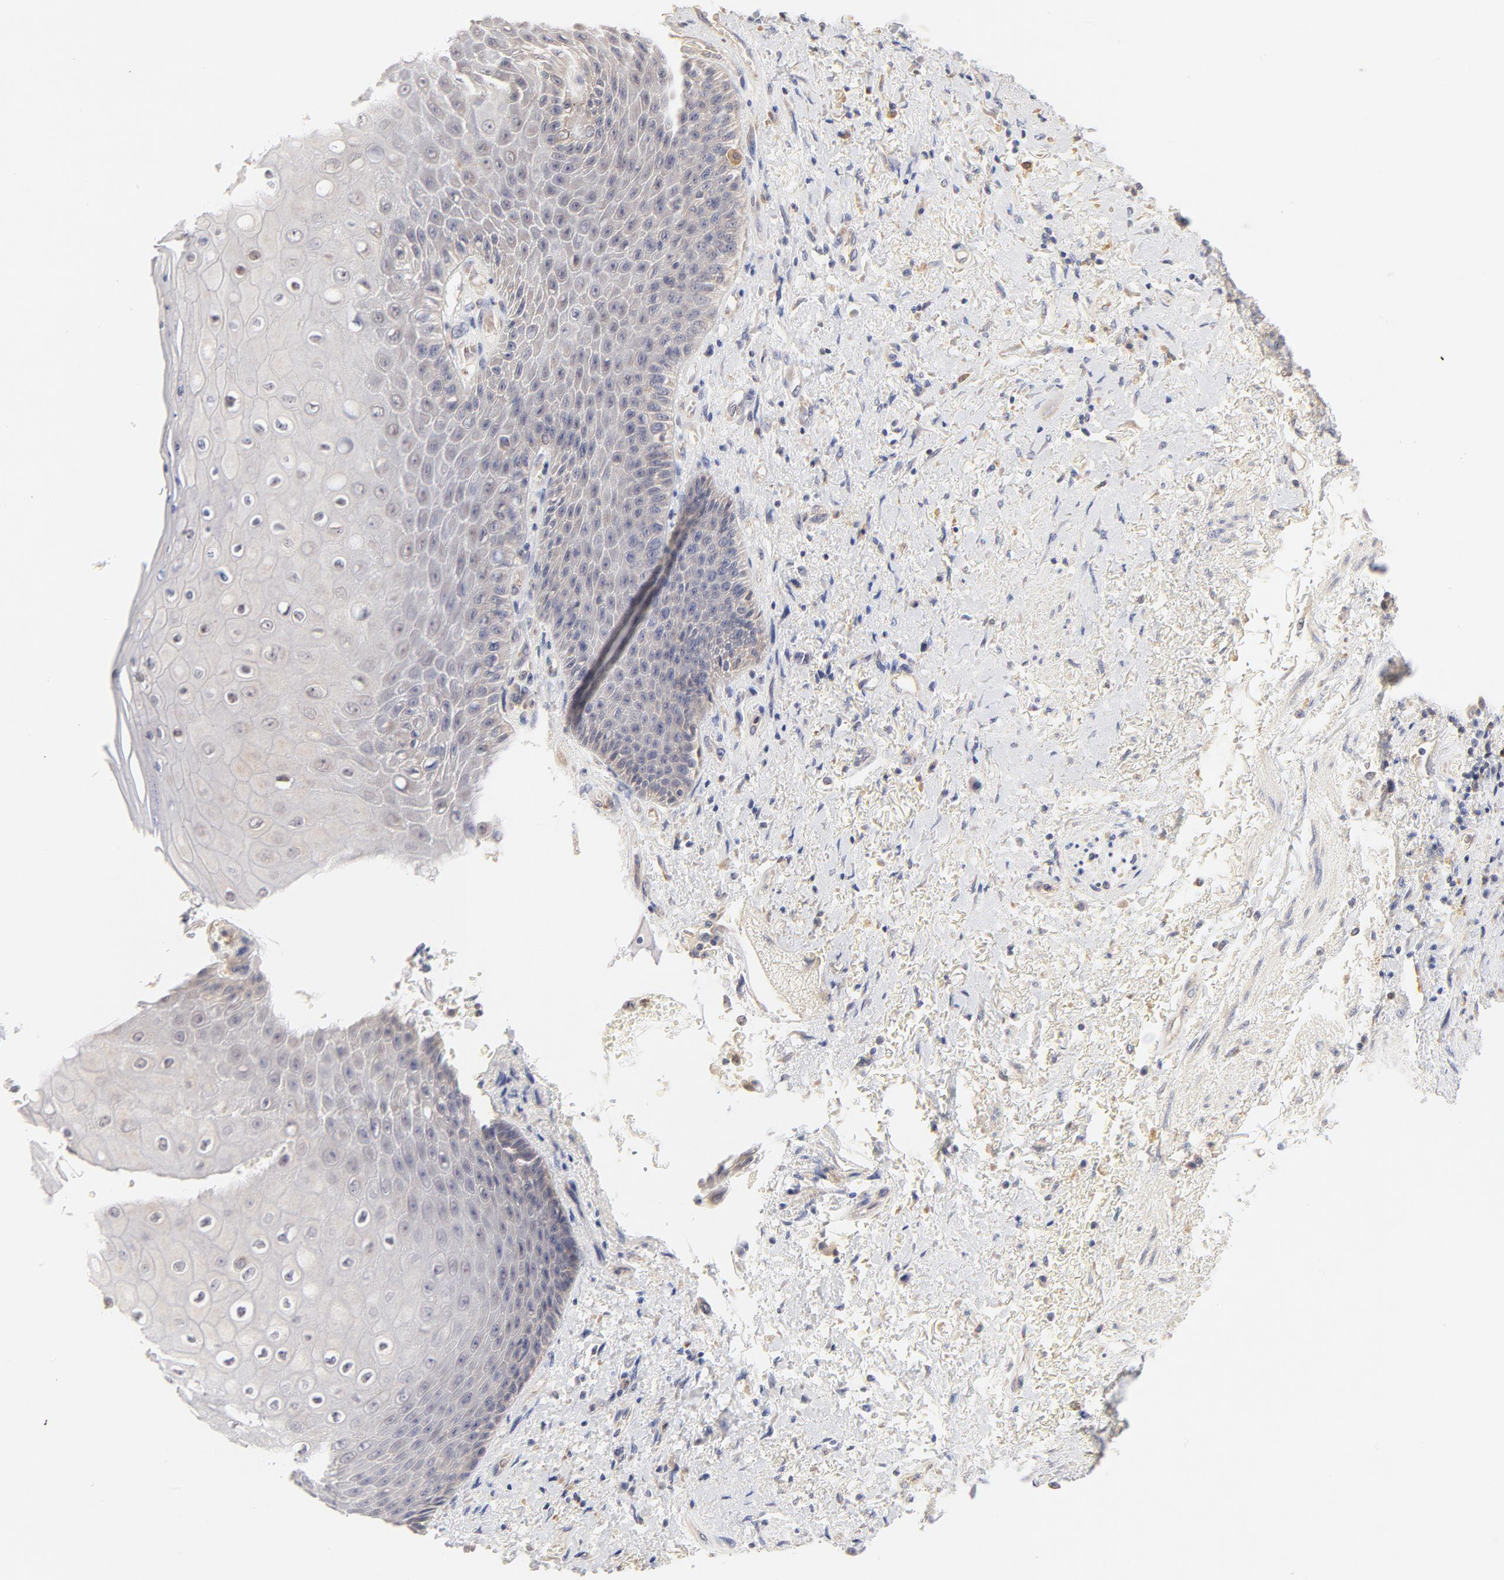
{"staining": {"intensity": "negative", "quantity": "none", "location": "none"}, "tissue": "skin", "cell_type": "Epidermal cells", "image_type": "normal", "snomed": [{"axis": "morphology", "description": "Normal tissue, NOS"}, {"axis": "topography", "description": "Anal"}], "caption": "There is no significant expression in epidermal cells of skin. (Stains: DAB (3,3'-diaminobenzidine) IHC with hematoxylin counter stain, Microscopy: brightfield microscopy at high magnification).", "gene": "MTERF2", "patient": {"sex": "female", "age": 46}}